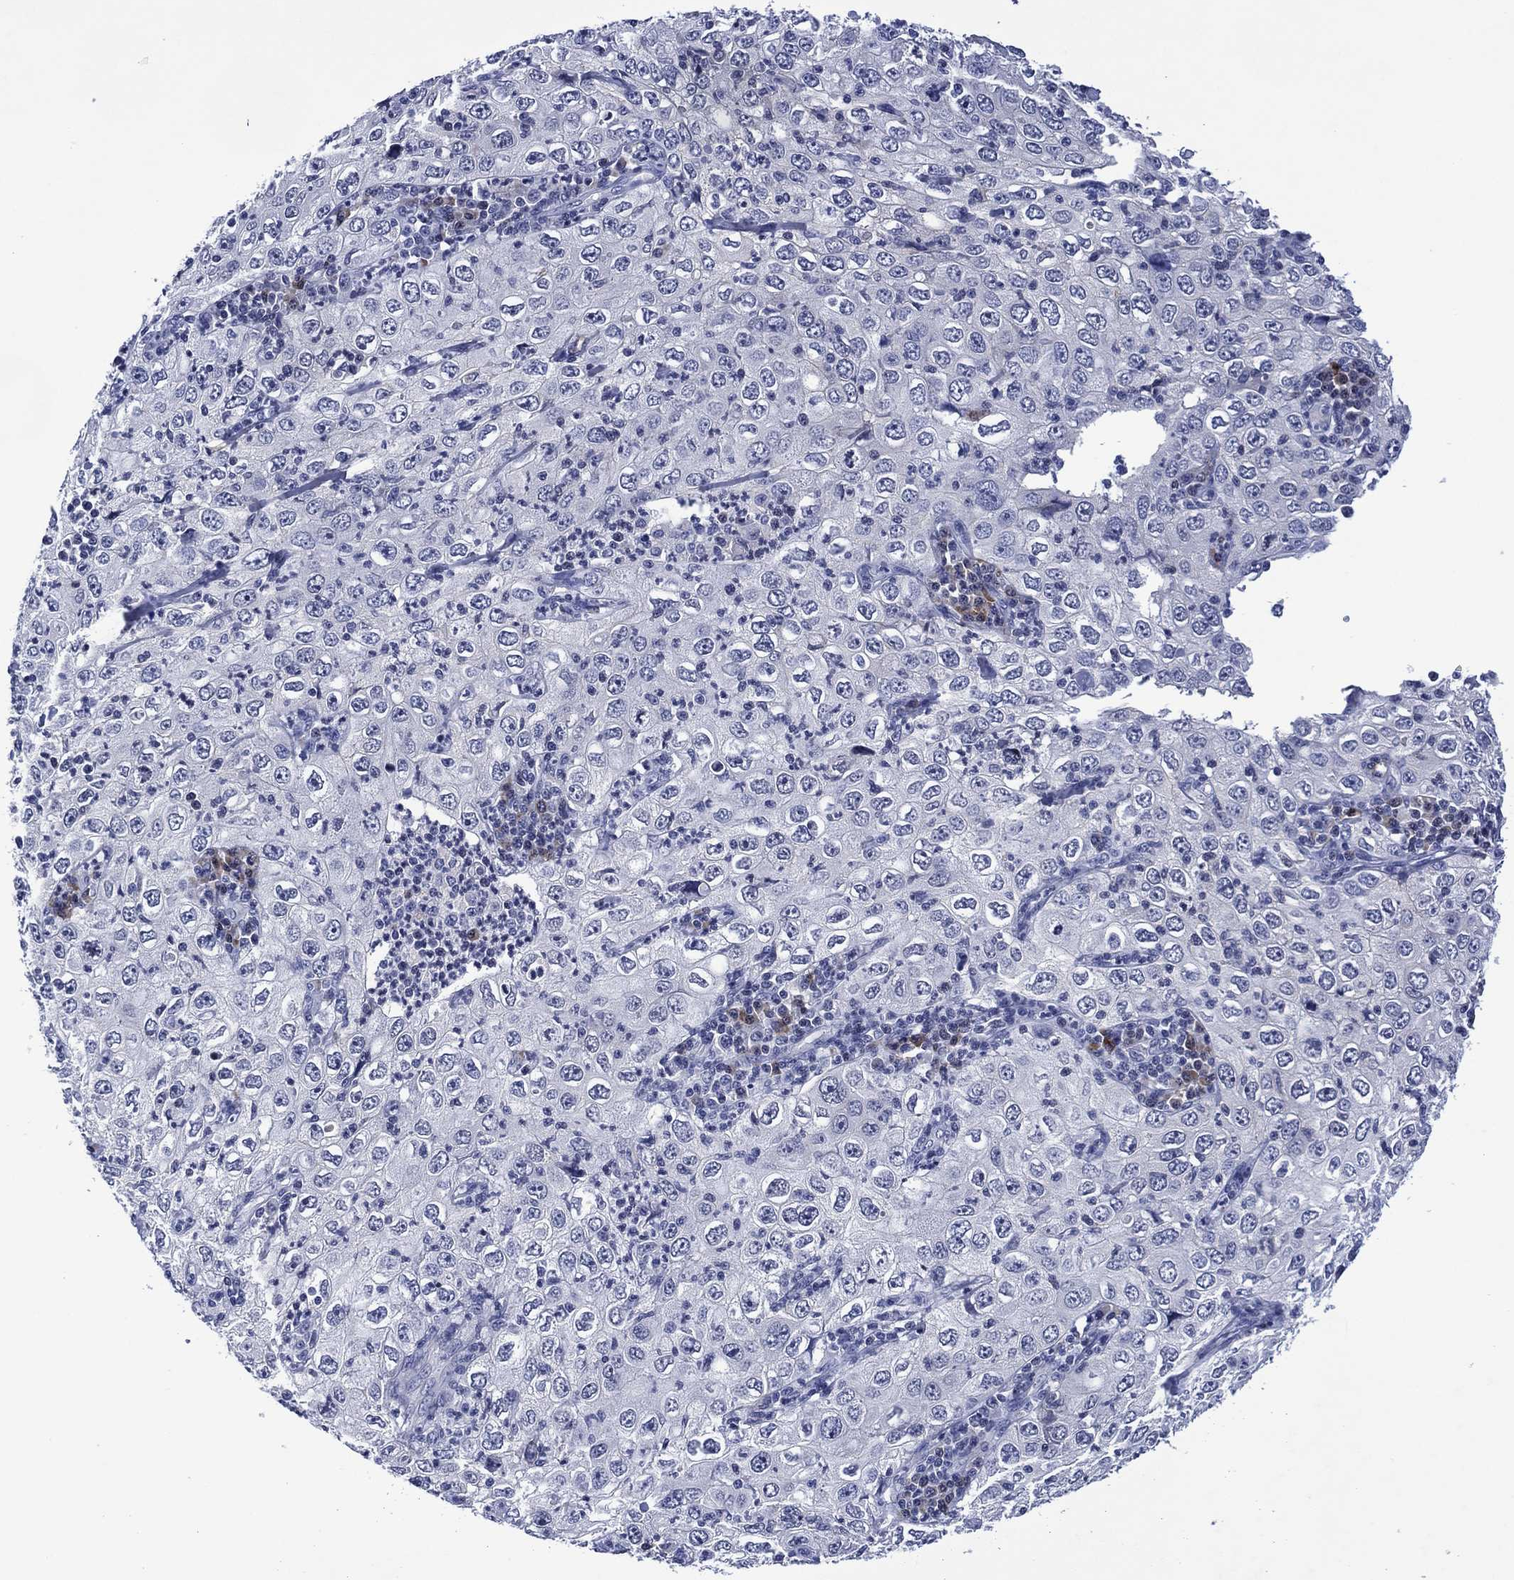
{"staining": {"intensity": "negative", "quantity": "none", "location": "none"}, "tissue": "cervical cancer", "cell_type": "Tumor cells", "image_type": "cancer", "snomed": [{"axis": "morphology", "description": "Squamous cell carcinoma, NOS"}, {"axis": "topography", "description": "Cervix"}], "caption": "The histopathology image shows no staining of tumor cells in cervical squamous cell carcinoma.", "gene": "USP26", "patient": {"sex": "female", "age": 24}}